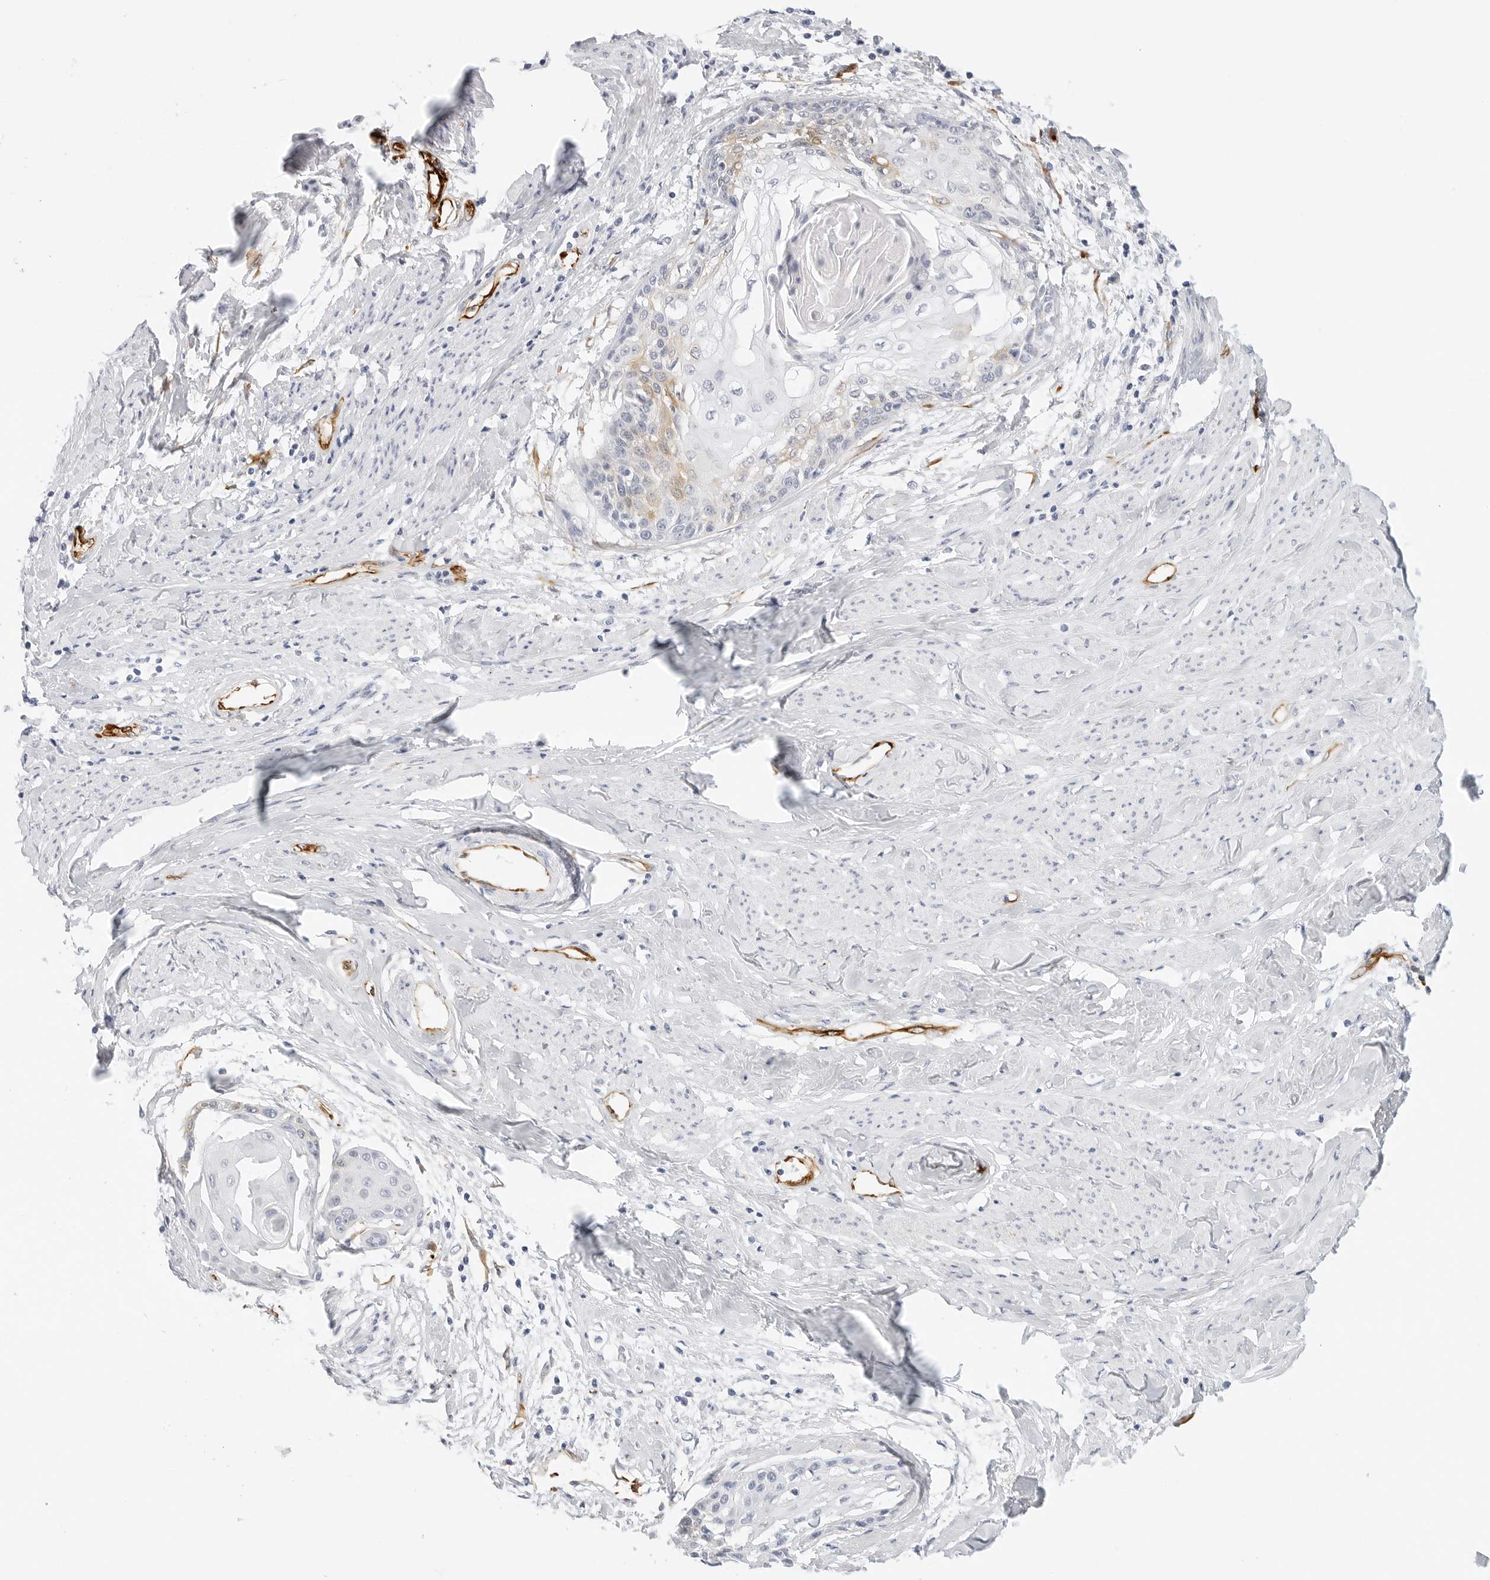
{"staining": {"intensity": "negative", "quantity": "none", "location": "none"}, "tissue": "cervical cancer", "cell_type": "Tumor cells", "image_type": "cancer", "snomed": [{"axis": "morphology", "description": "Squamous cell carcinoma, NOS"}, {"axis": "topography", "description": "Cervix"}], "caption": "Cervical squamous cell carcinoma stained for a protein using immunohistochemistry (IHC) demonstrates no expression tumor cells.", "gene": "NES", "patient": {"sex": "female", "age": 57}}